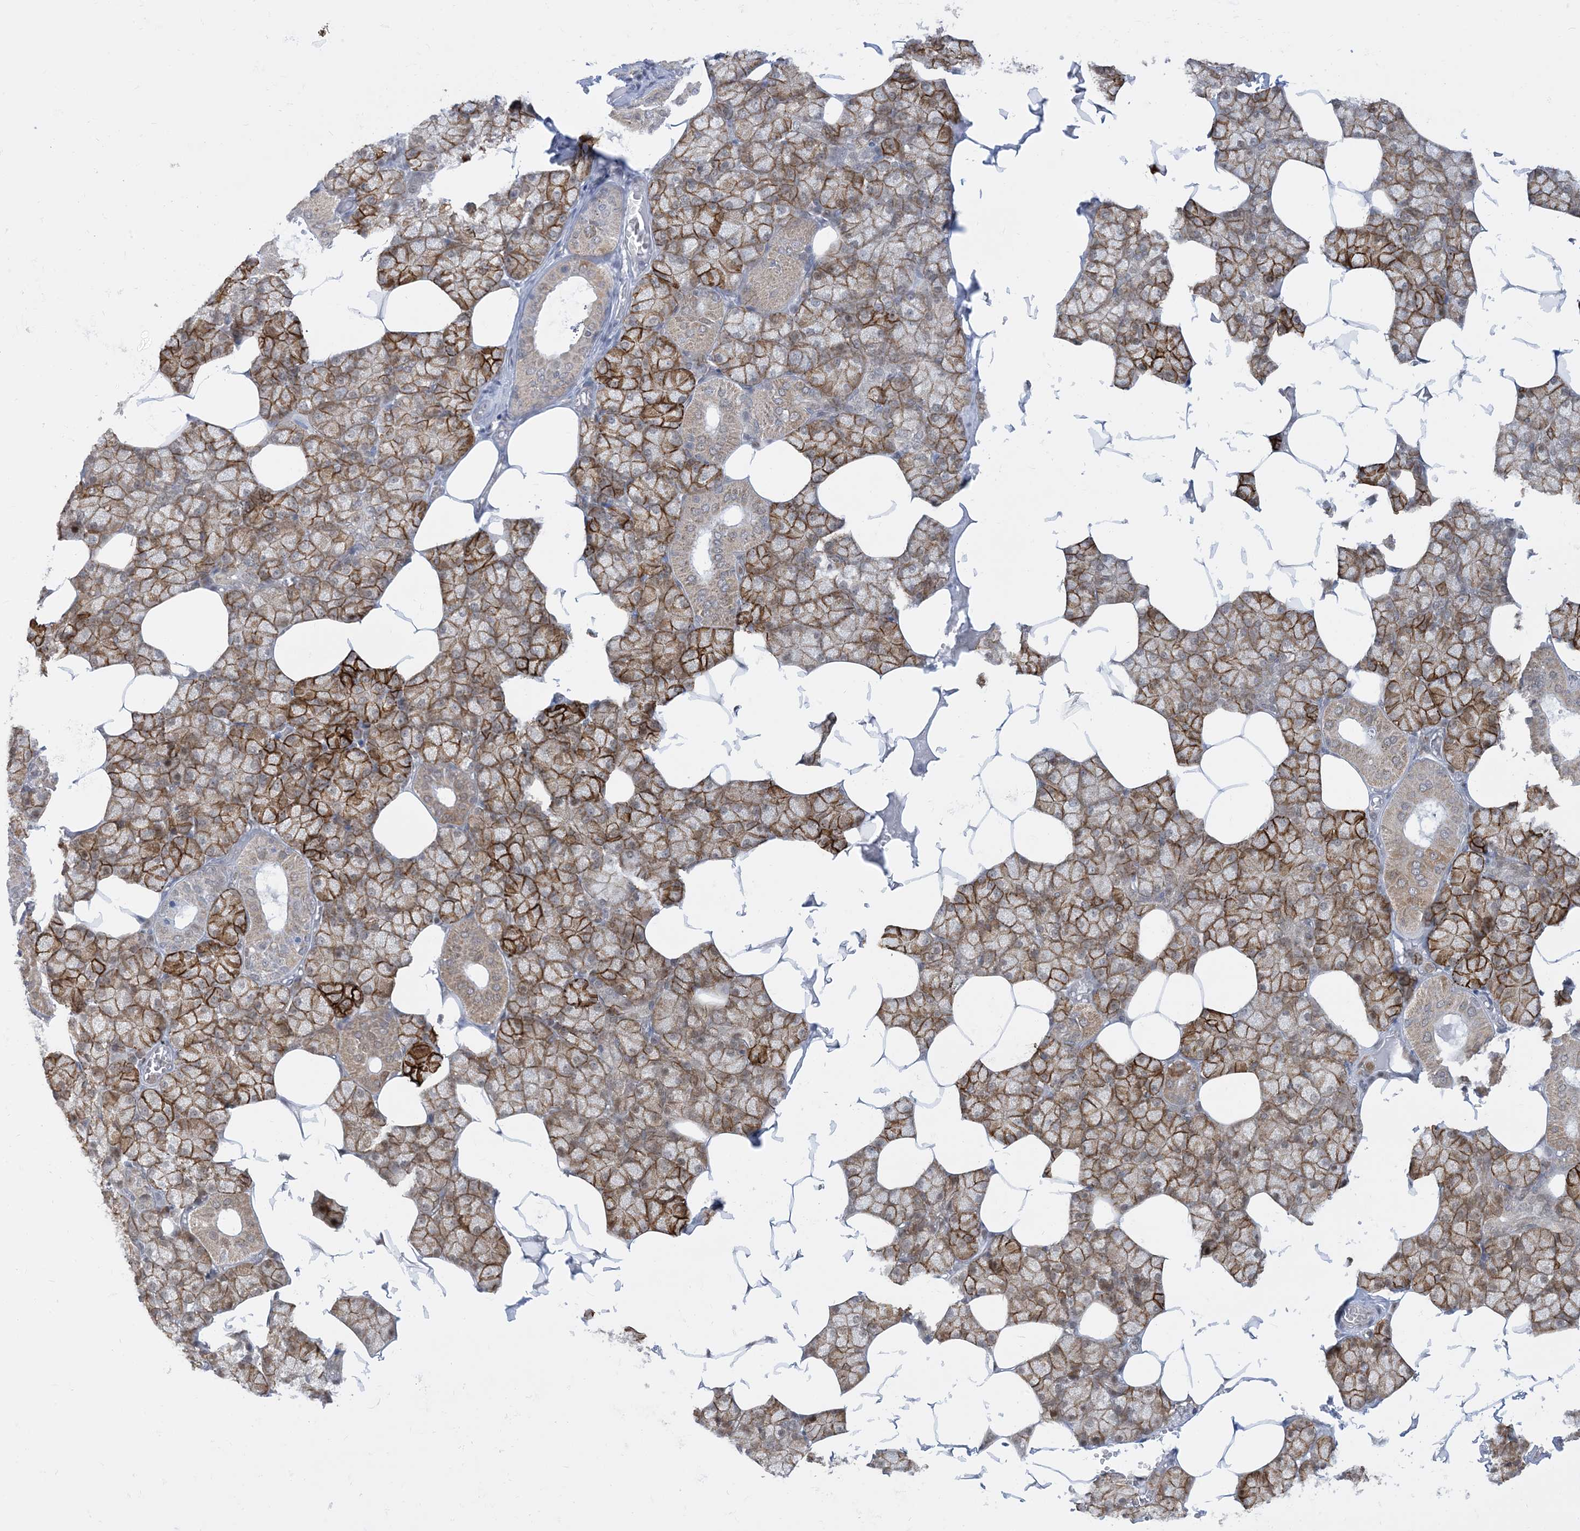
{"staining": {"intensity": "strong", "quantity": ">75%", "location": "cytoplasmic/membranous"}, "tissue": "salivary gland", "cell_type": "Glandular cells", "image_type": "normal", "snomed": [{"axis": "morphology", "description": "Normal tissue, NOS"}, {"axis": "topography", "description": "Salivary gland"}], "caption": "A high-resolution photomicrograph shows IHC staining of benign salivary gland, which exhibits strong cytoplasmic/membranous positivity in about >75% of glandular cells. The staining was performed using DAB to visualize the protein expression in brown, while the nuclei were stained in blue with hematoxylin (Magnification: 20x).", "gene": "CASP4", "patient": {"sex": "male", "age": 62}}